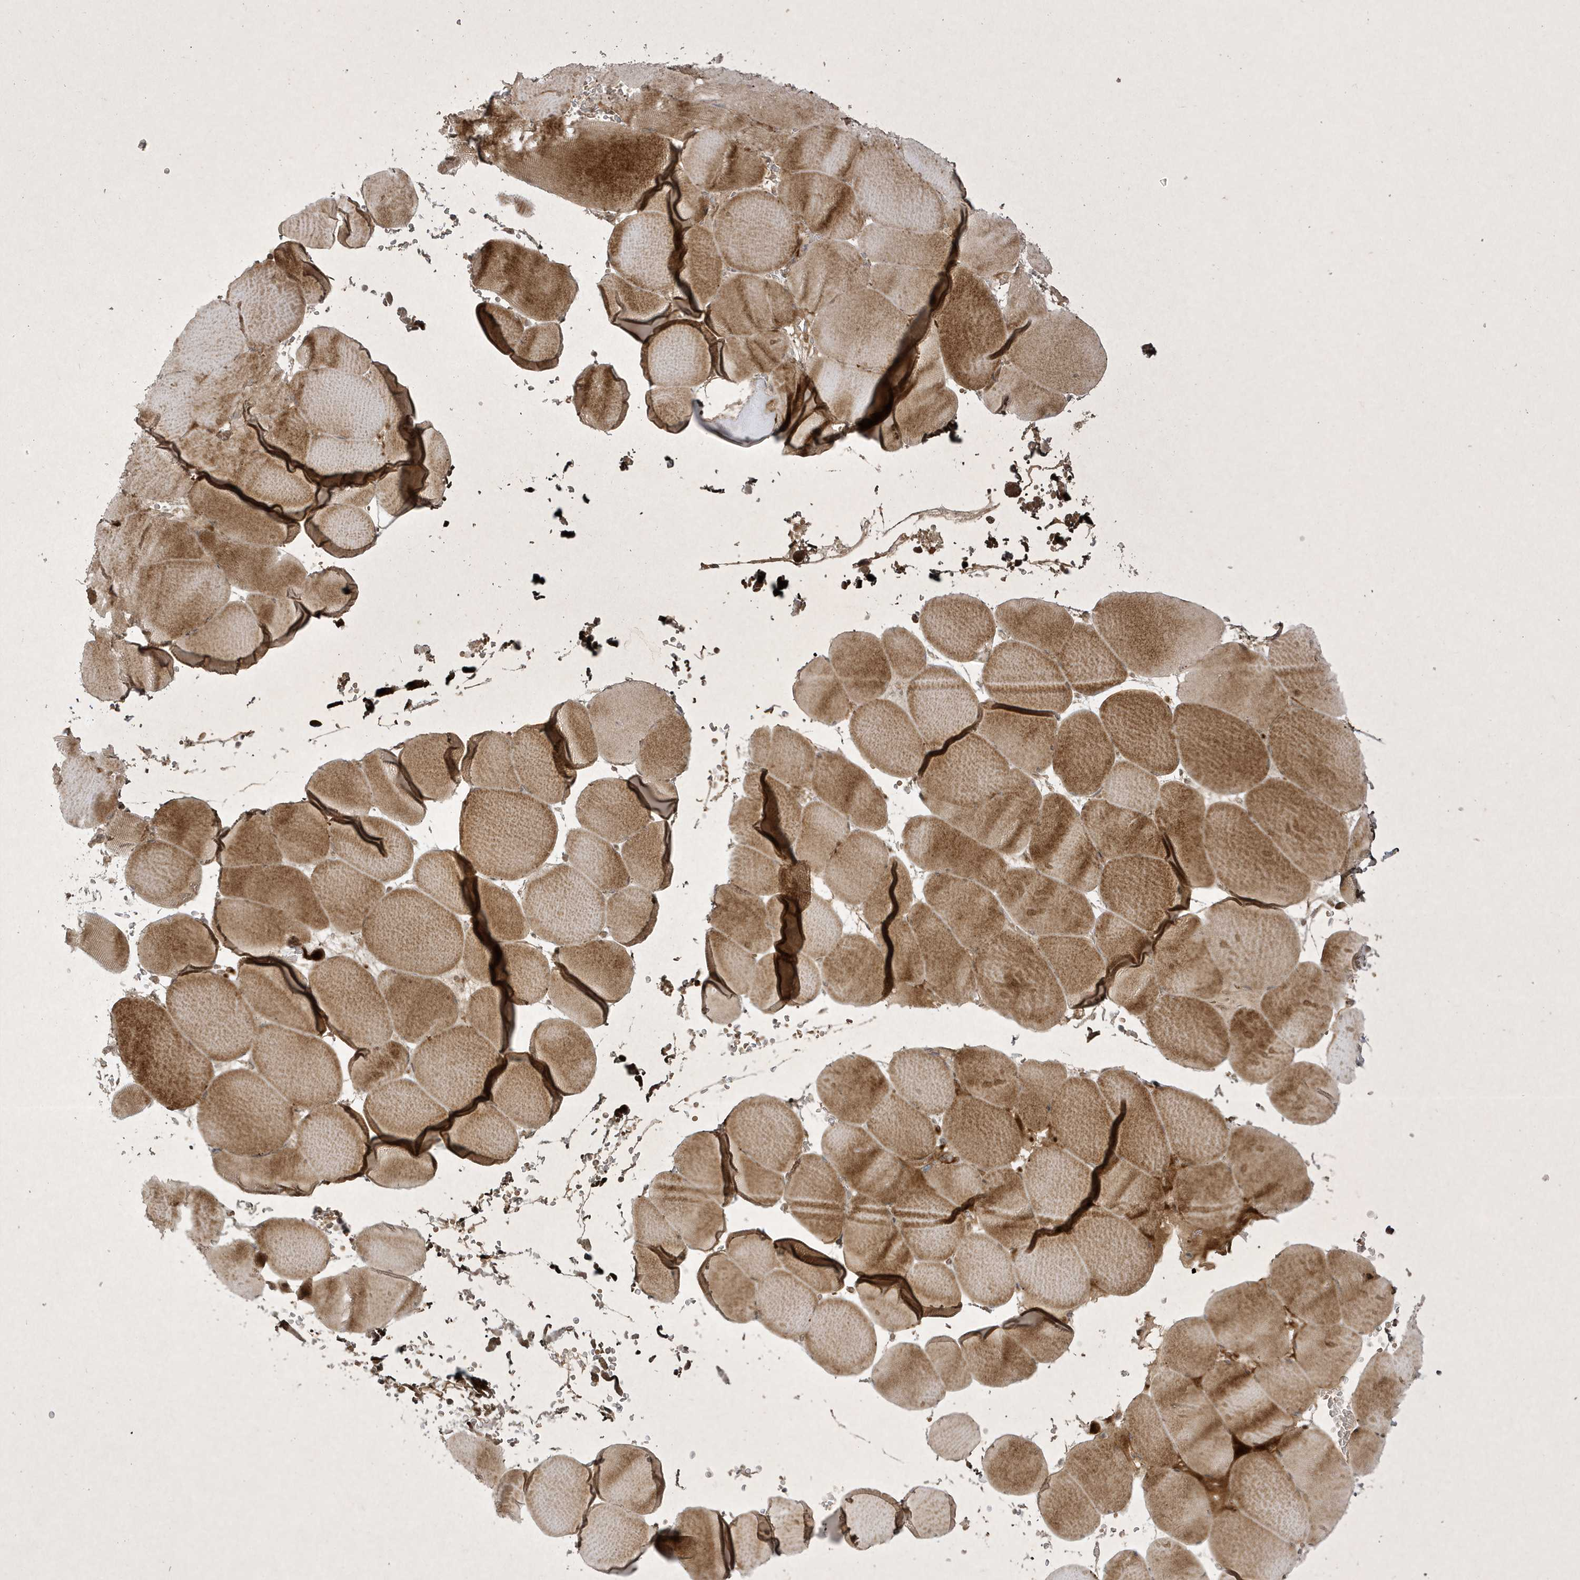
{"staining": {"intensity": "moderate", "quantity": ">75%", "location": "cytoplasmic/membranous"}, "tissue": "skeletal muscle", "cell_type": "Myocytes", "image_type": "normal", "snomed": [{"axis": "morphology", "description": "Normal tissue, NOS"}, {"axis": "topography", "description": "Skeletal muscle"}, {"axis": "topography", "description": "Head-Neck"}], "caption": "The micrograph demonstrates staining of benign skeletal muscle, revealing moderate cytoplasmic/membranous protein expression (brown color) within myocytes. (Stains: DAB (3,3'-diaminobenzidine) in brown, nuclei in blue, Microscopy: brightfield microscopy at high magnification).", "gene": "FAM83C", "patient": {"sex": "male", "age": 66}}